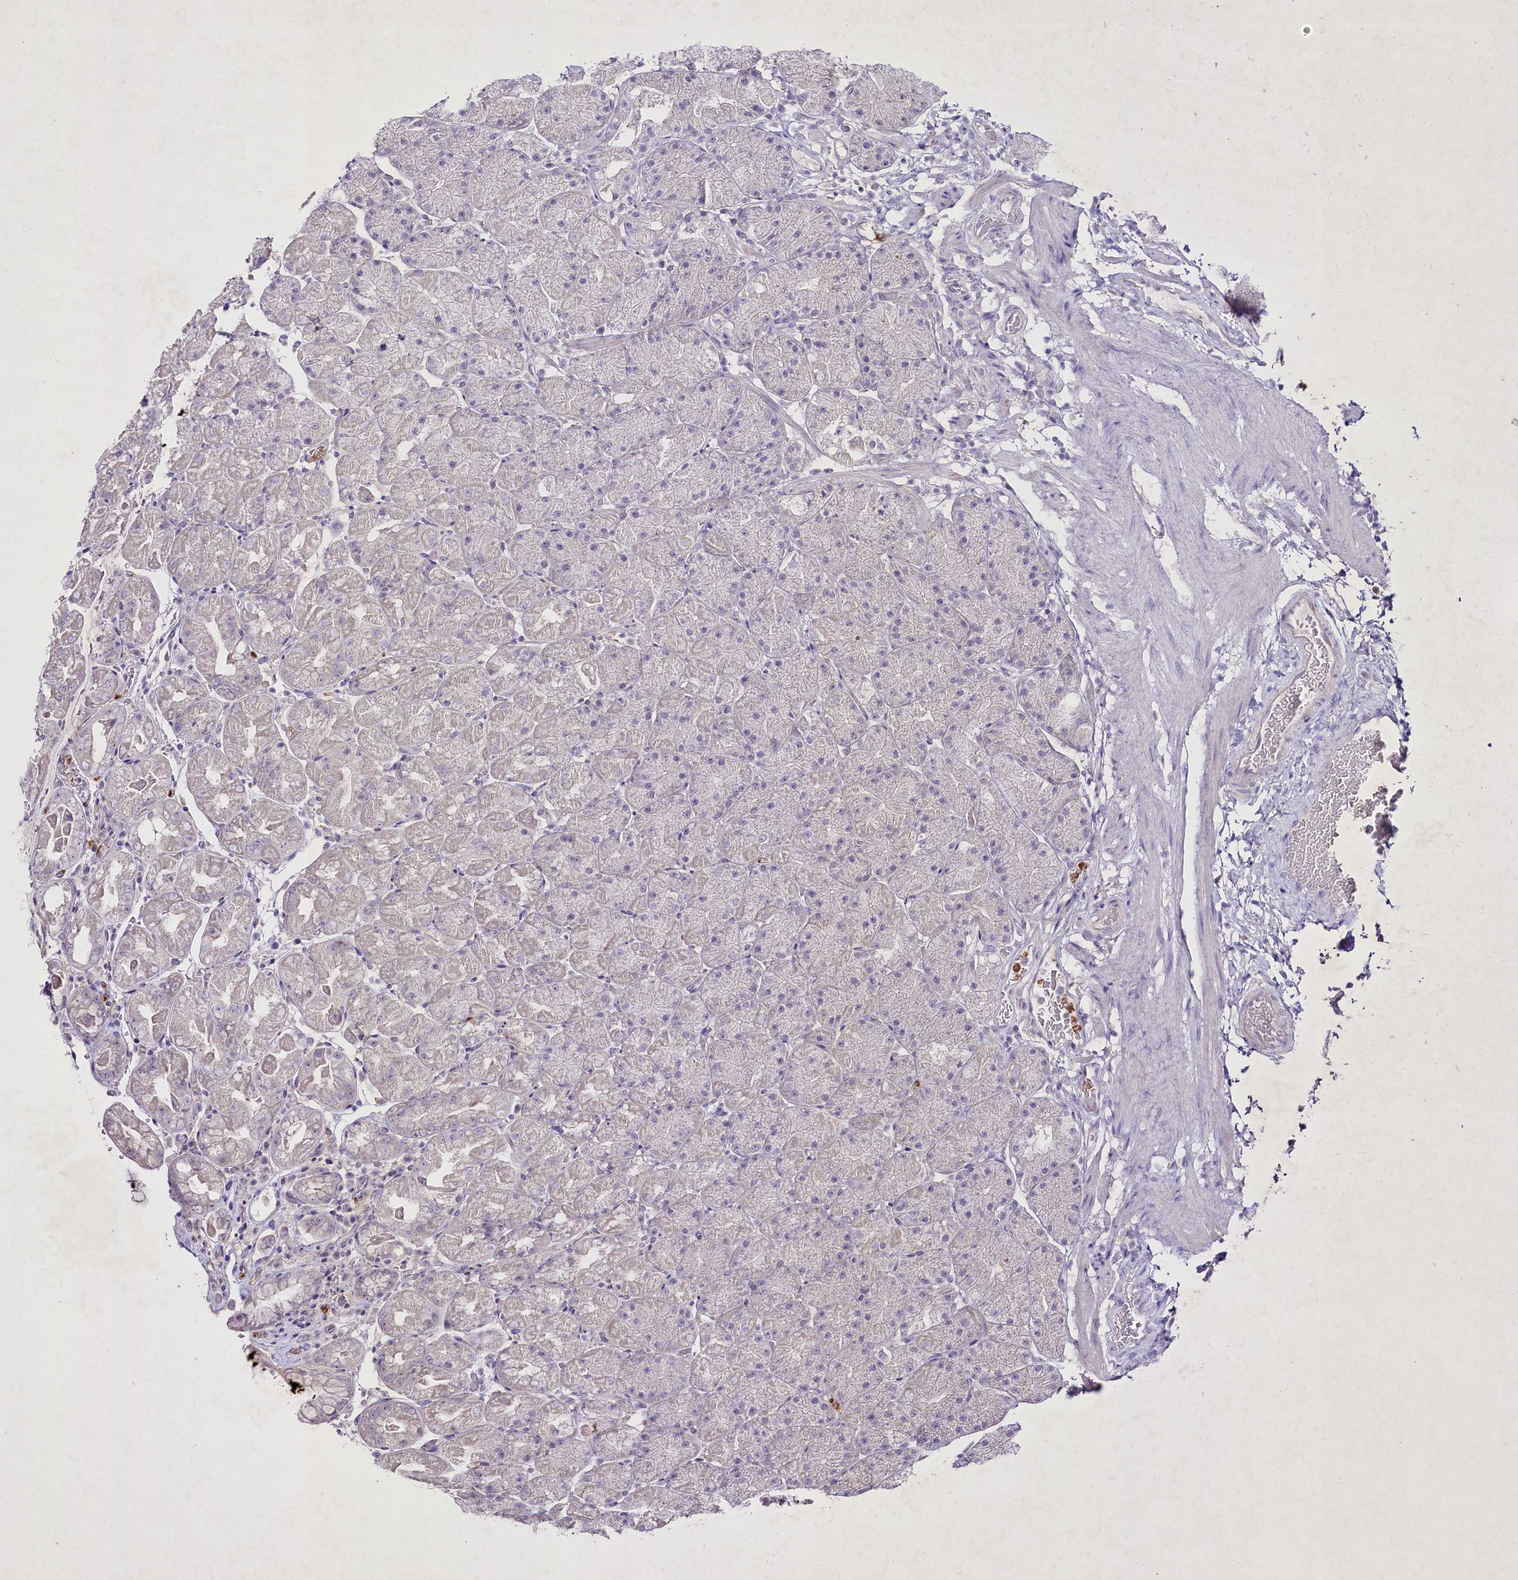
{"staining": {"intensity": "negative", "quantity": "none", "location": "none"}, "tissue": "stomach", "cell_type": "Glandular cells", "image_type": "normal", "snomed": [{"axis": "morphology", "description": "Normal tissue, NOS"}, {"axis": "topography", "description": "Stomach, upper"}, {"axis": "topography", "description": "Stomach, lower"}], "caption": "DAB (3,3'-diaminobenzidine) immunohistochemical staining of unremarkable human stomach reveals no significant staining in glandular cells. (Stains: DAB (3,3'-diaminobenzidine) IHC with hematoxylin counter stain, Microscopy: brightfield microscopy at high magnification).", "gene": "FAM209B", "patient": {"sex": "male", "age": 67}}